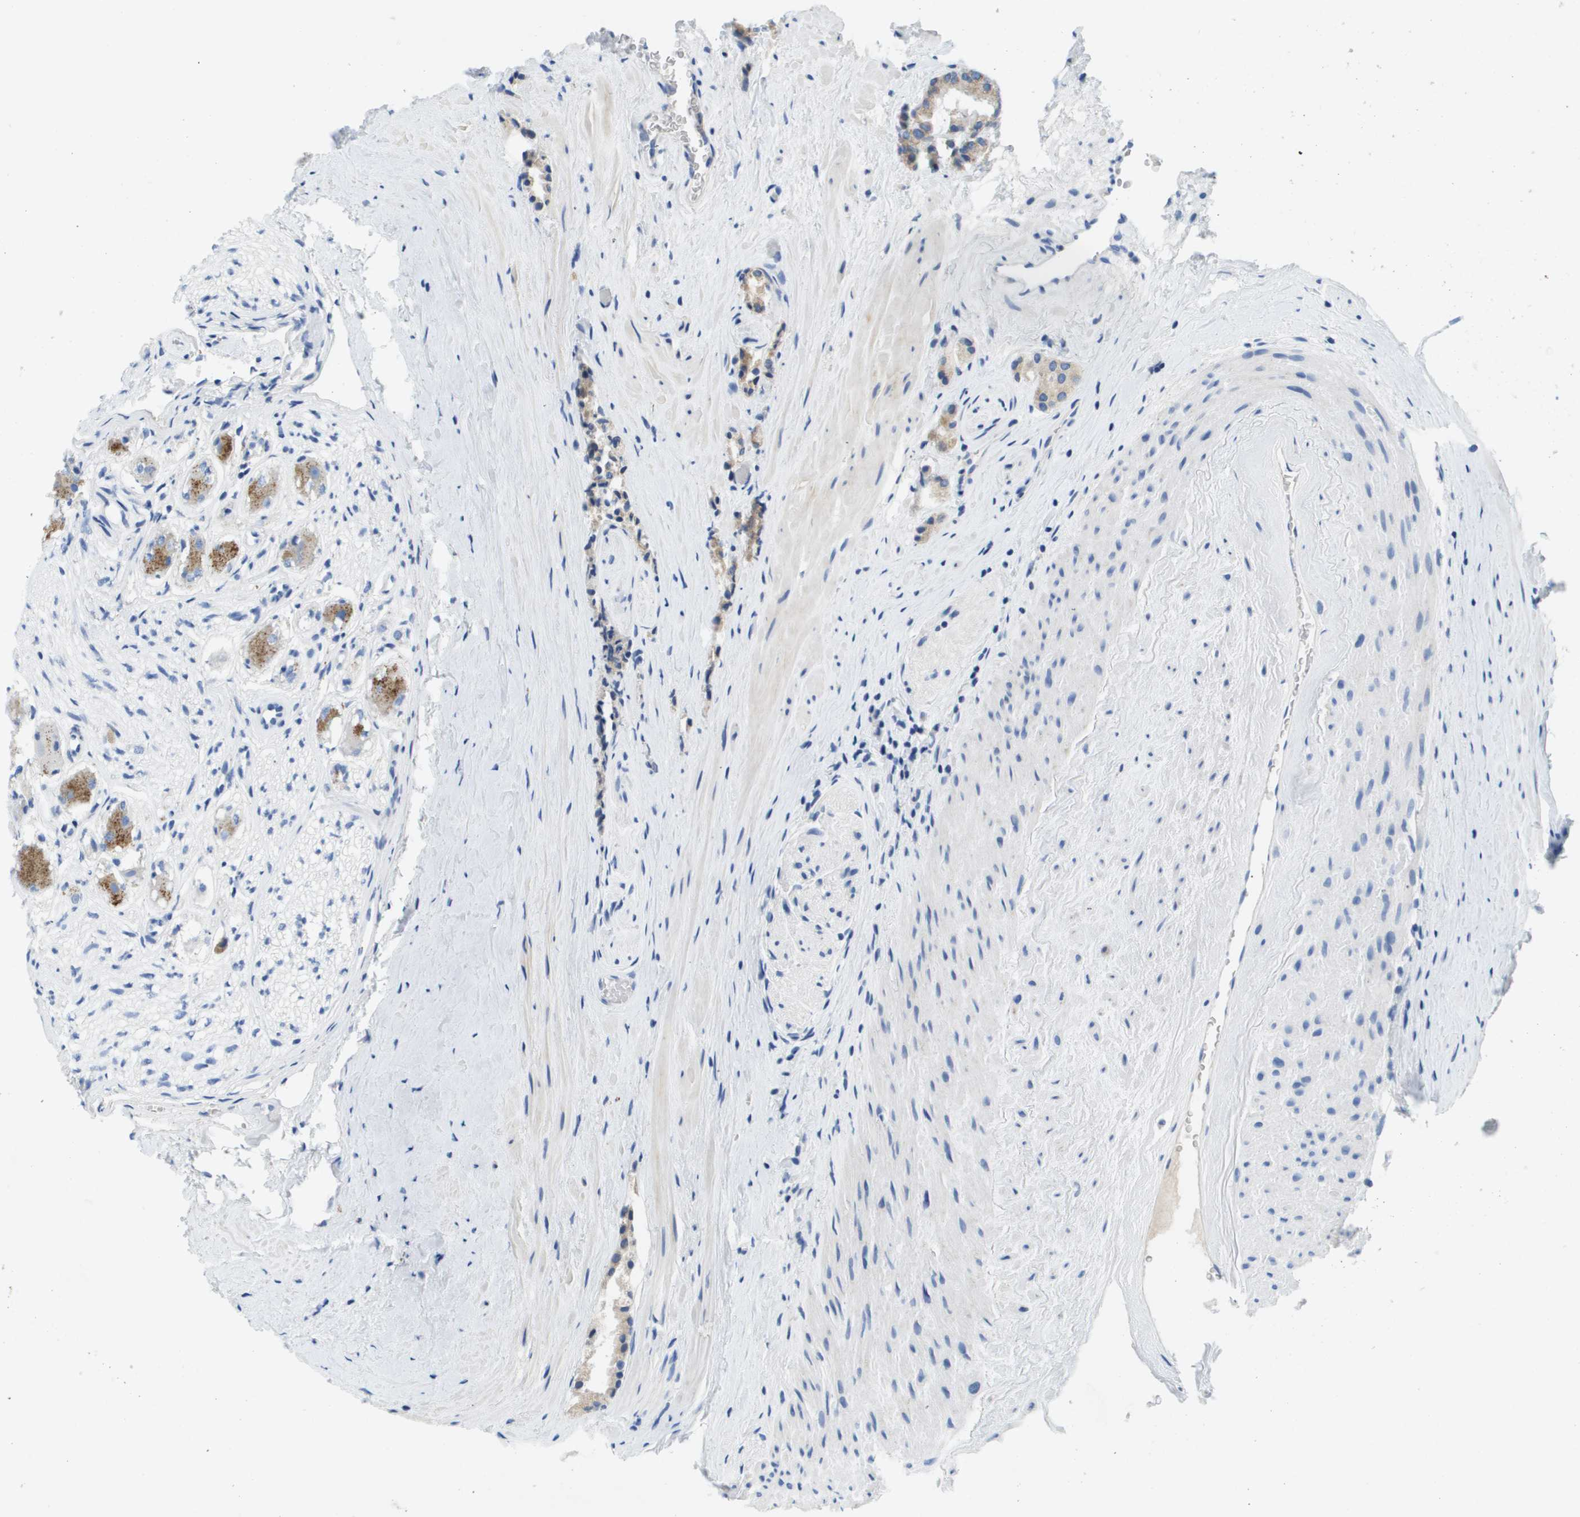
{"staining": {"intensity": "weak", "quantity": "<25%", "location": "cytoplasmic/membranous"}, "tissue": "prostate cancer", "cell_type": "Tumor cells", "image_type": "cancer", "snomed": [{"axis": "morphology", "description": "Adenocarcinoma, High grade"}, {"axis": "topography", "description": "Prostate"}], "caption": "A high-resolution histopathology image shows immunohistochemistry staining of prostate cancer (adenocarcinoma (high-grade)), which displays no significant expression in tumor cells.", "gene": "MS4A1", "patient": {"sex": "male", "age": 64}}